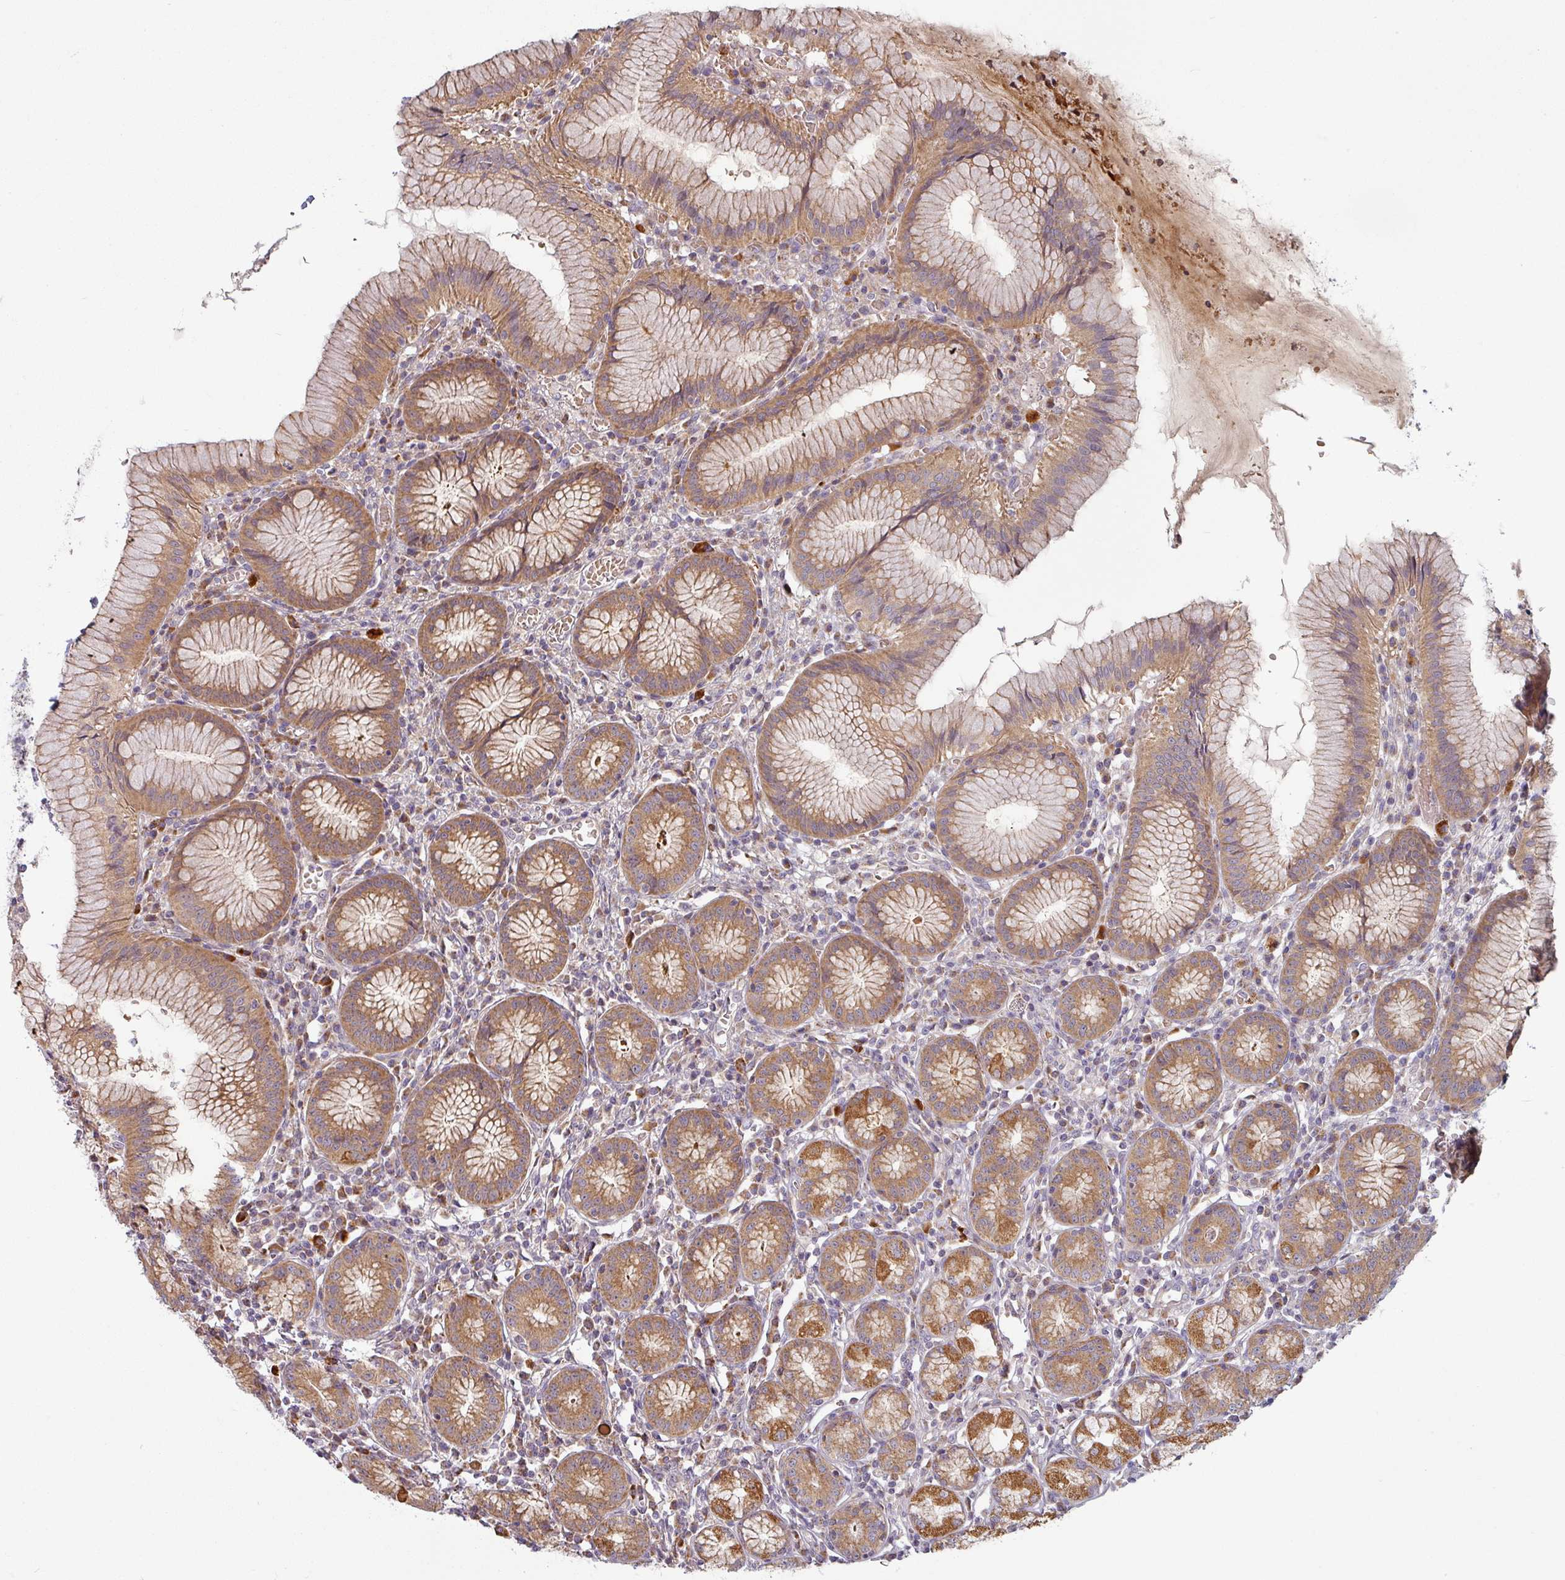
{"staining": {"intensity": "strong", "quantity": ">75%", "location": "cytoplasmic/membranous"}, "tissue": "stomach", "cell_type": "Glandular cells", "image_type": "normal", "snomed": [{"axis": "morphology", "description": "Normal tissue, NOS"}, {"axis": "topography", "description": "Stomach"}], "caption": "The image shows immunohistochemical staining of normal stomach. There is strong cytoplasmic/membranous positivity is present in about >75% of glandular cells. (DAB (3,3'-diaminobenzidine) = brown stain, brightfield microscopy at high magnification).", "gene": "PLEKHJ1", "patient": {"sex": "male", "age": 55}}